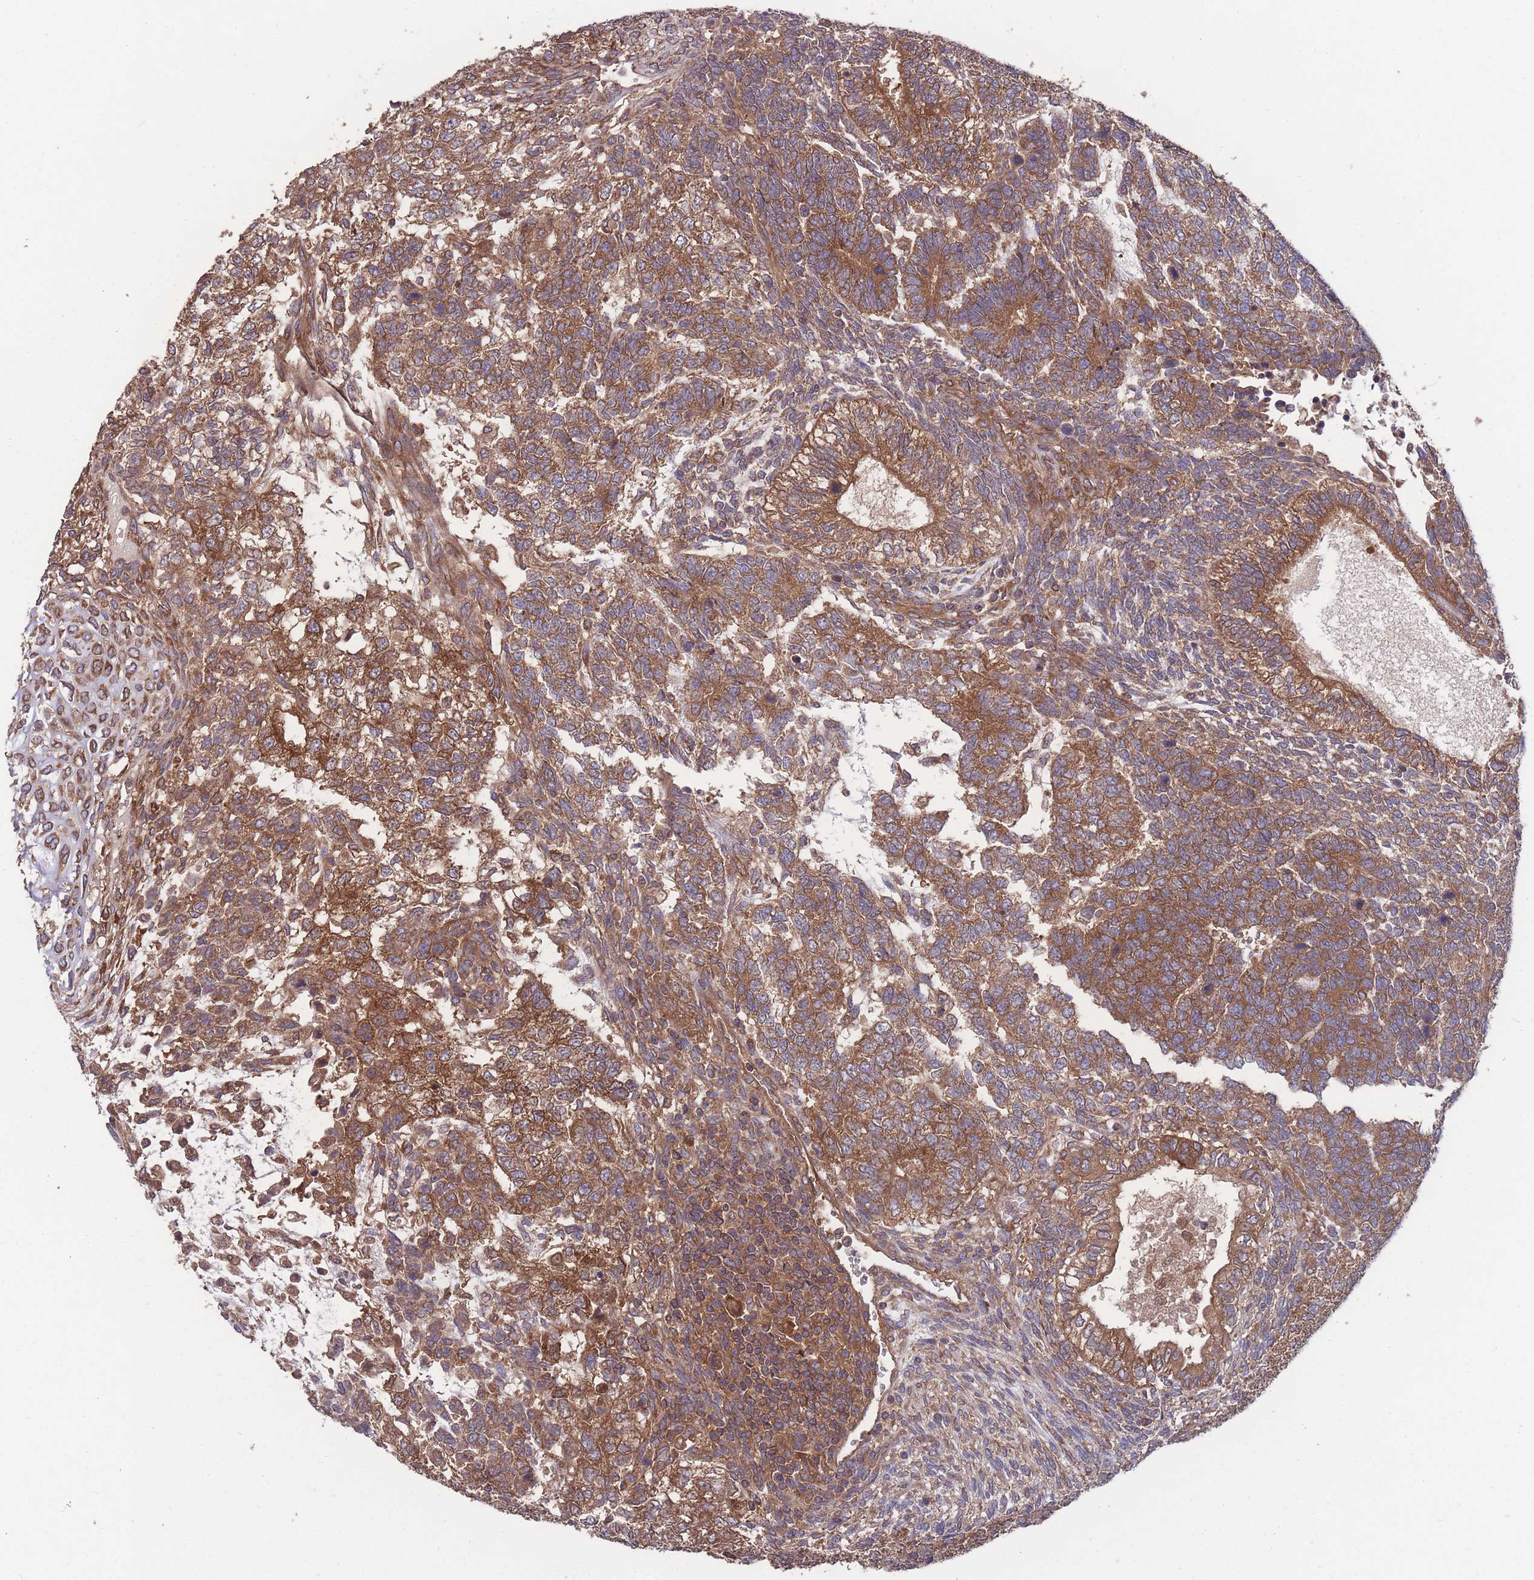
{"staining": {"intensity": "strong", "quantity": ">75%", "location": "cytoplasmic/membranous"}, "tissue": "testis cancer", "cell_type": "Tumor cells", "image_type": "cancer", "snomed": [{"axis": "morphology", "description": "Carcinoma, Embryonal, NOS"}, {"axis": "topography", "description": "Testis"}], "caption": "High-magnification brightfield microscopy of embryonal carcinoma (testis) stained with DAB (3,3'-diaminobenzidine) (brown) and counterstained with hematoxylin (blue). tumor cells exhibit strong cytoplasmic/membranous staining is present in approximately>75% of cells. The staining was performed using DAB (3,3'-diaminobenzidine) to visualize the protein expression in brown, while the nuclei were stained in blue with hematoxylin (Magnification: 20x).", "gene": "ZPR1", "patient": {"sex": "male", "age": 23}}